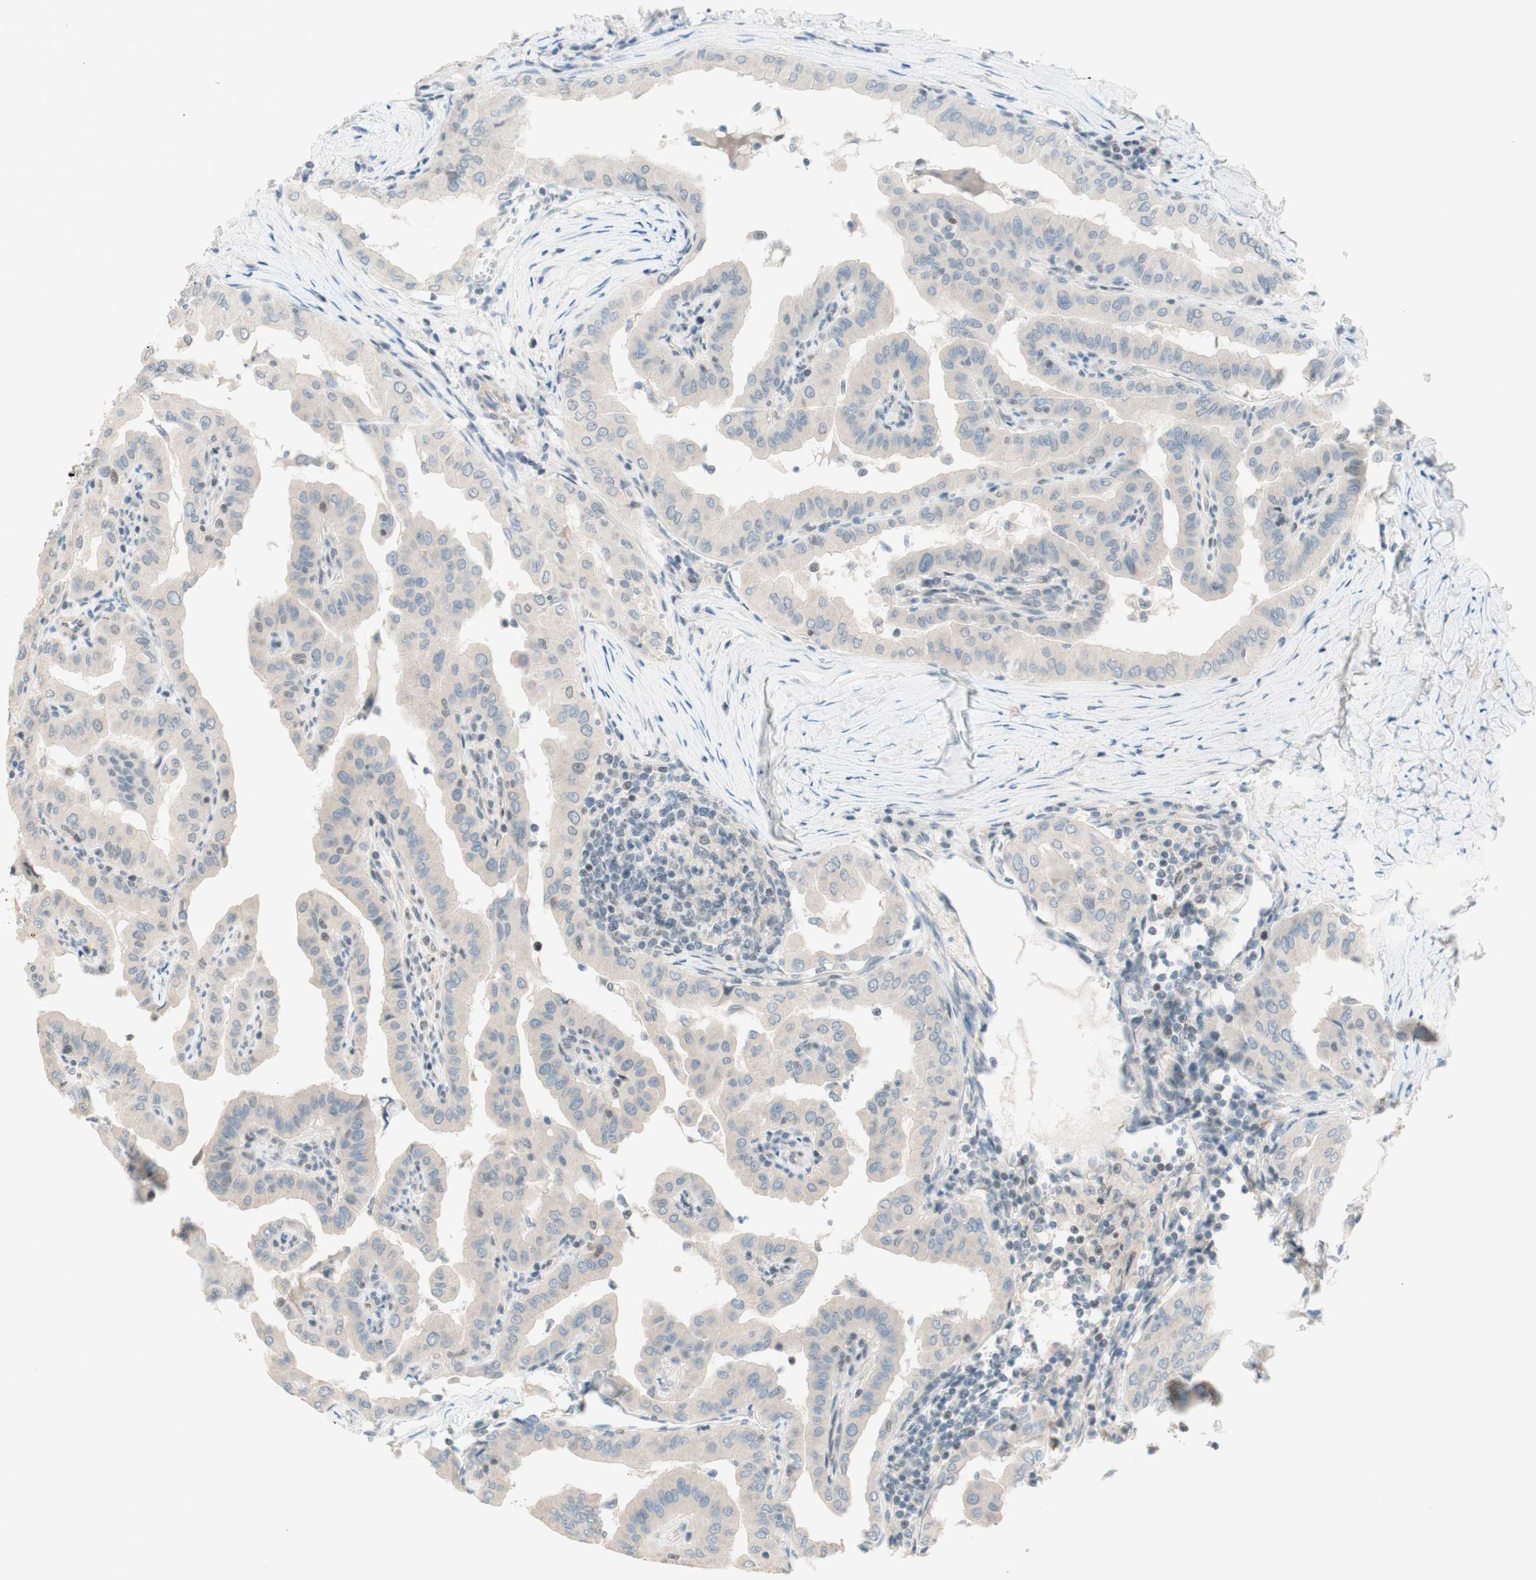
{"staining": {"intensity": "negative", "quantity": "none", "location": "none"}, "tissue": "thyroid cancer", "cell_type": "Tumor cells", "image_type": "cancer", "snomed": [{"axis": "morphology", "description": "Papillary adenocarcinoma, NOS"}, {"axis": "topography", "description": "Thyroid gland"}], "caption": "The histopathology image demonstrates no staining of tumor cells in thyroid papillary adenocarcinoma.", "gene": "JPH1", "patient": {"sex": "male", "age": 33}}